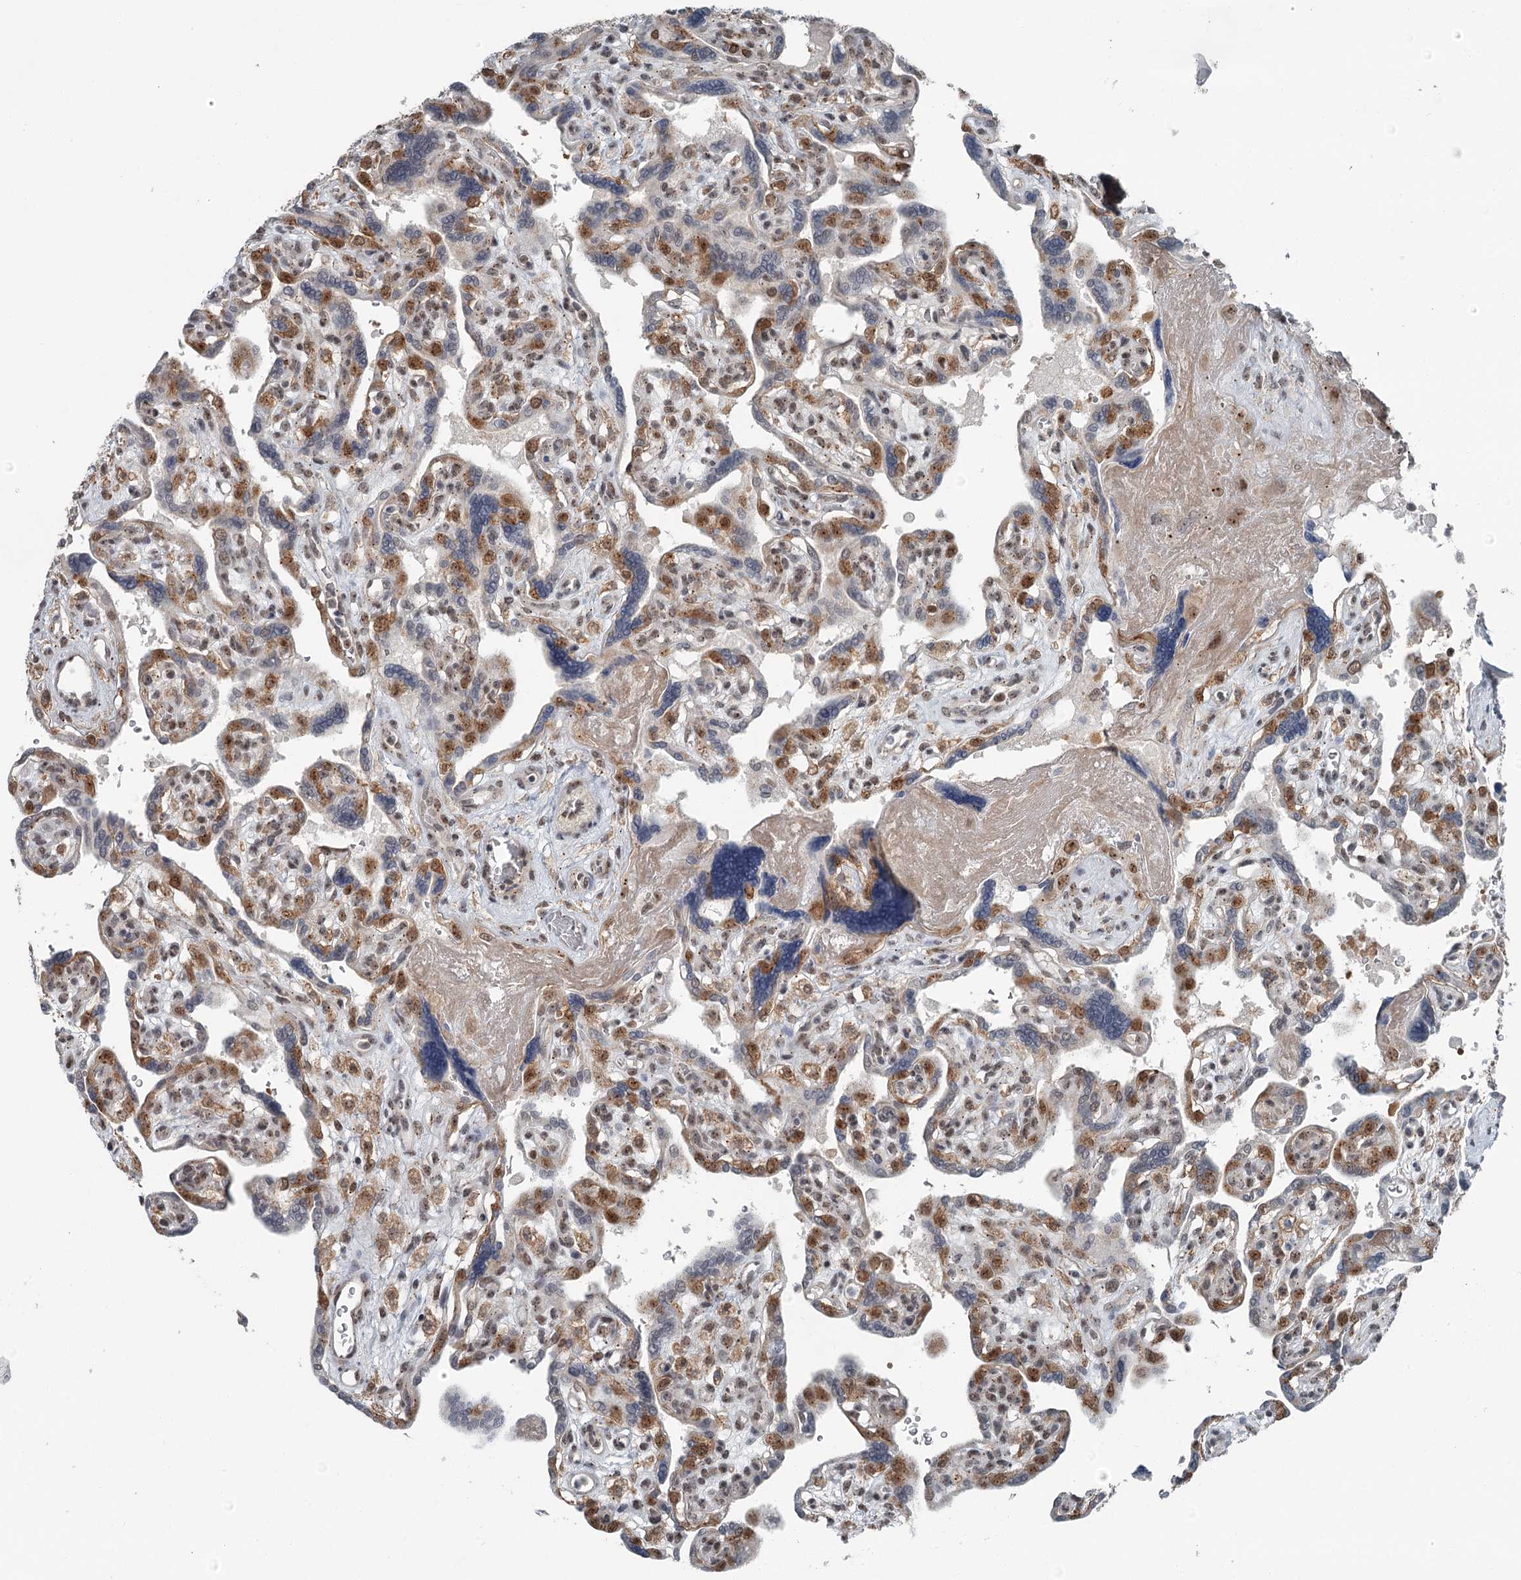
{"staining": {"intensity": "moderate", "quantity": "<25%", "location": "nuclear"}, "tissue": "placenta", "cell_type": "Trophoblastic cells", "image_type": "normal", "snomed": [{"axis": "morphology", "description": "Normal tissue, NOS"}, {"axis": "topography", "description": "Placenta"}], "caption": "The micrograph displays staining of normal placenta, revealing moderate nuclear protein positivity (brown color) within trophoblastic cells. (DAB = brown stain, brightfield microscopy at high magnification).", "gene": "EXOSC1", "patient": {"sex": "female", "age": 39}}